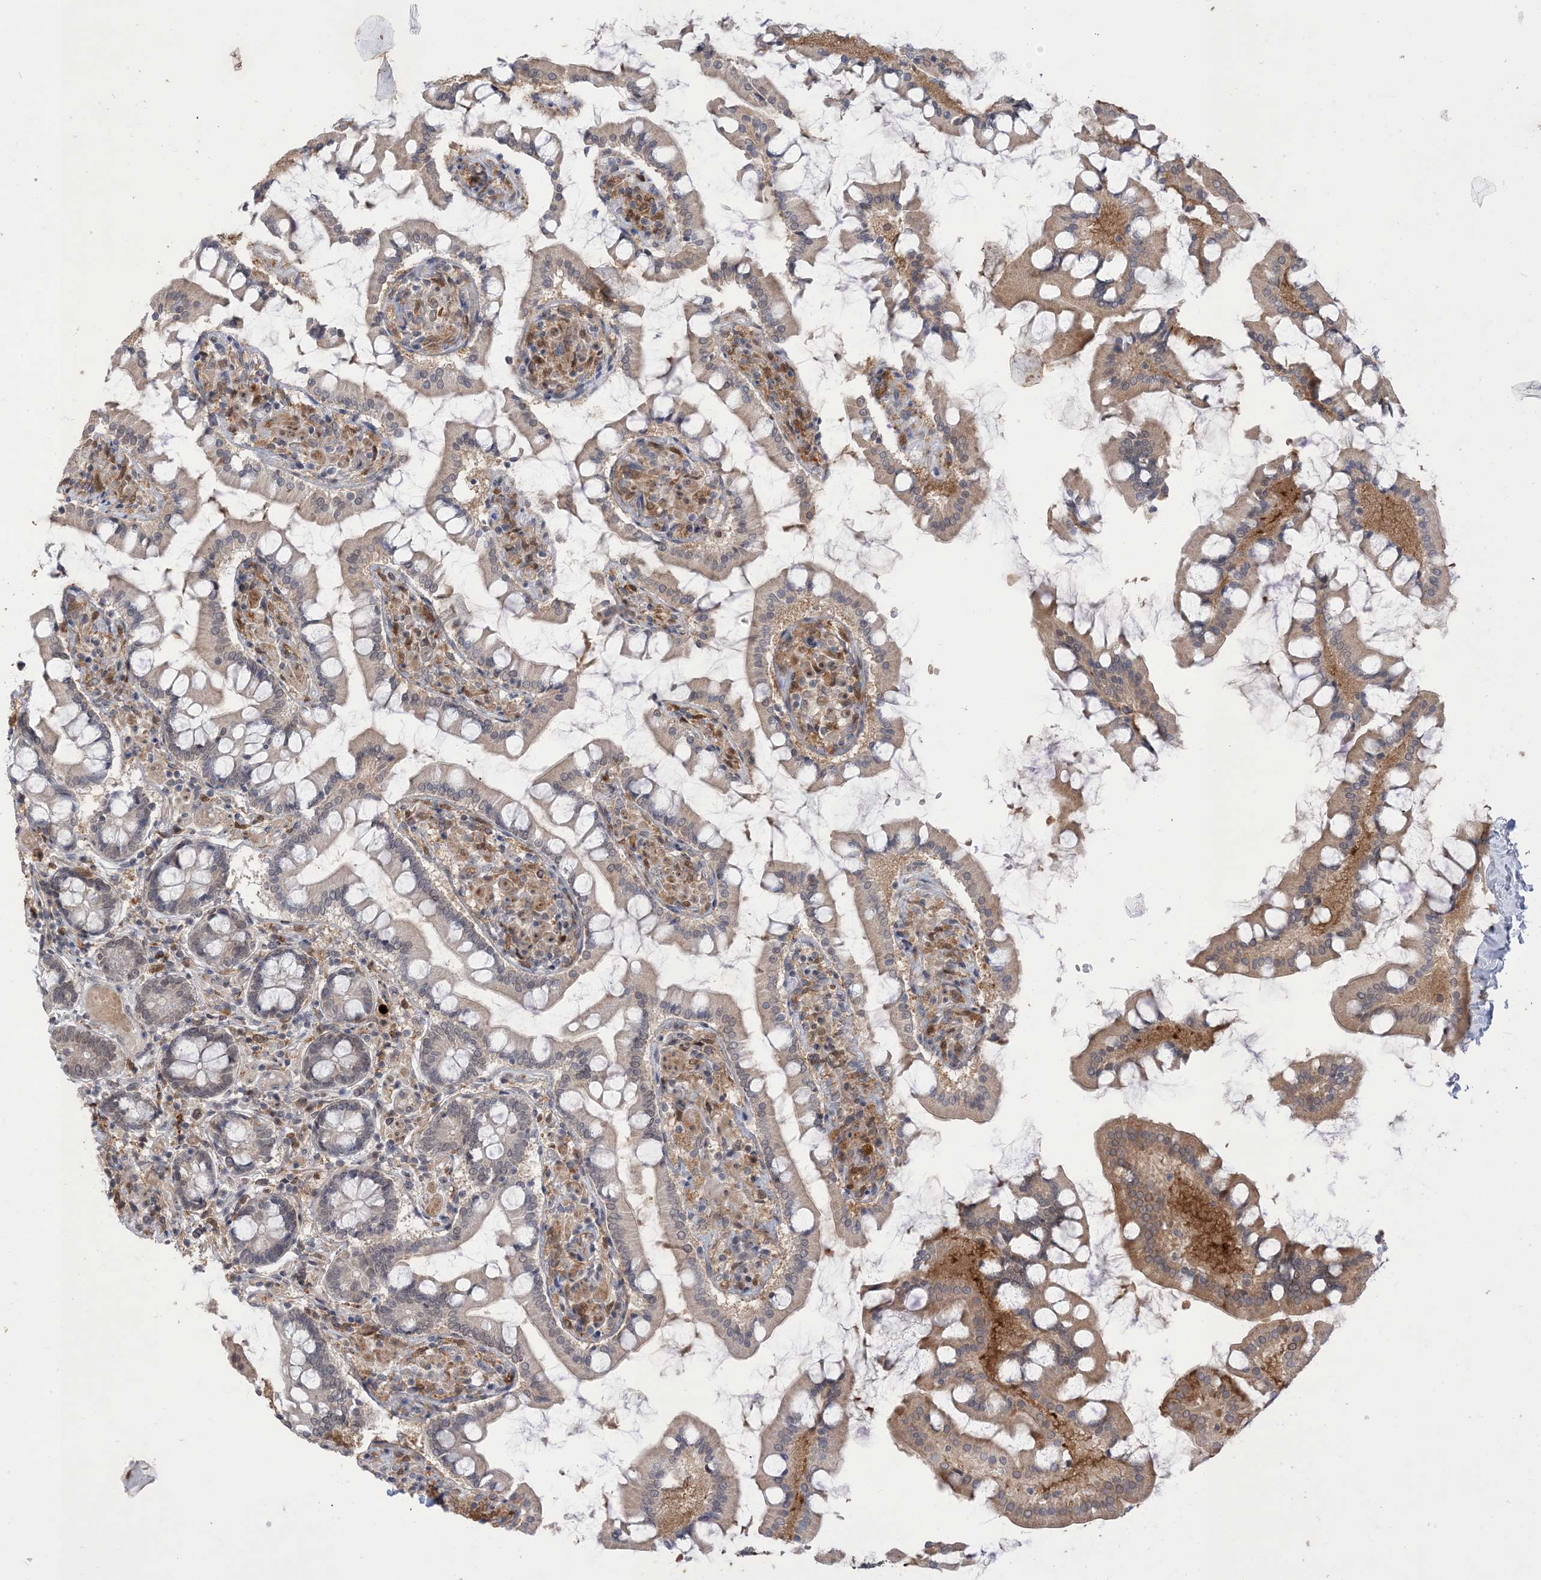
{"staining": {"intensity": "weak", "quantity": "<25%", "location": "cytoplasmic/membranous"}, "tissue": "small intestine", "cell_type": "Glandular cells", "image_type": "normal", "snomed": [{"axis": "morphology", "description": "Normal tissue, NOS"}, {"axis": "topography", "description": "Small intestine"}], "caption": "Immunohistochemistry (IHC) of benign small intestine displays no expression in glandular cells. (DAB (3,3'-diaminobenzidine) IHC, high magnification).", "gene": "NAGK", "patient": {"sex": "male", "age": 41}}